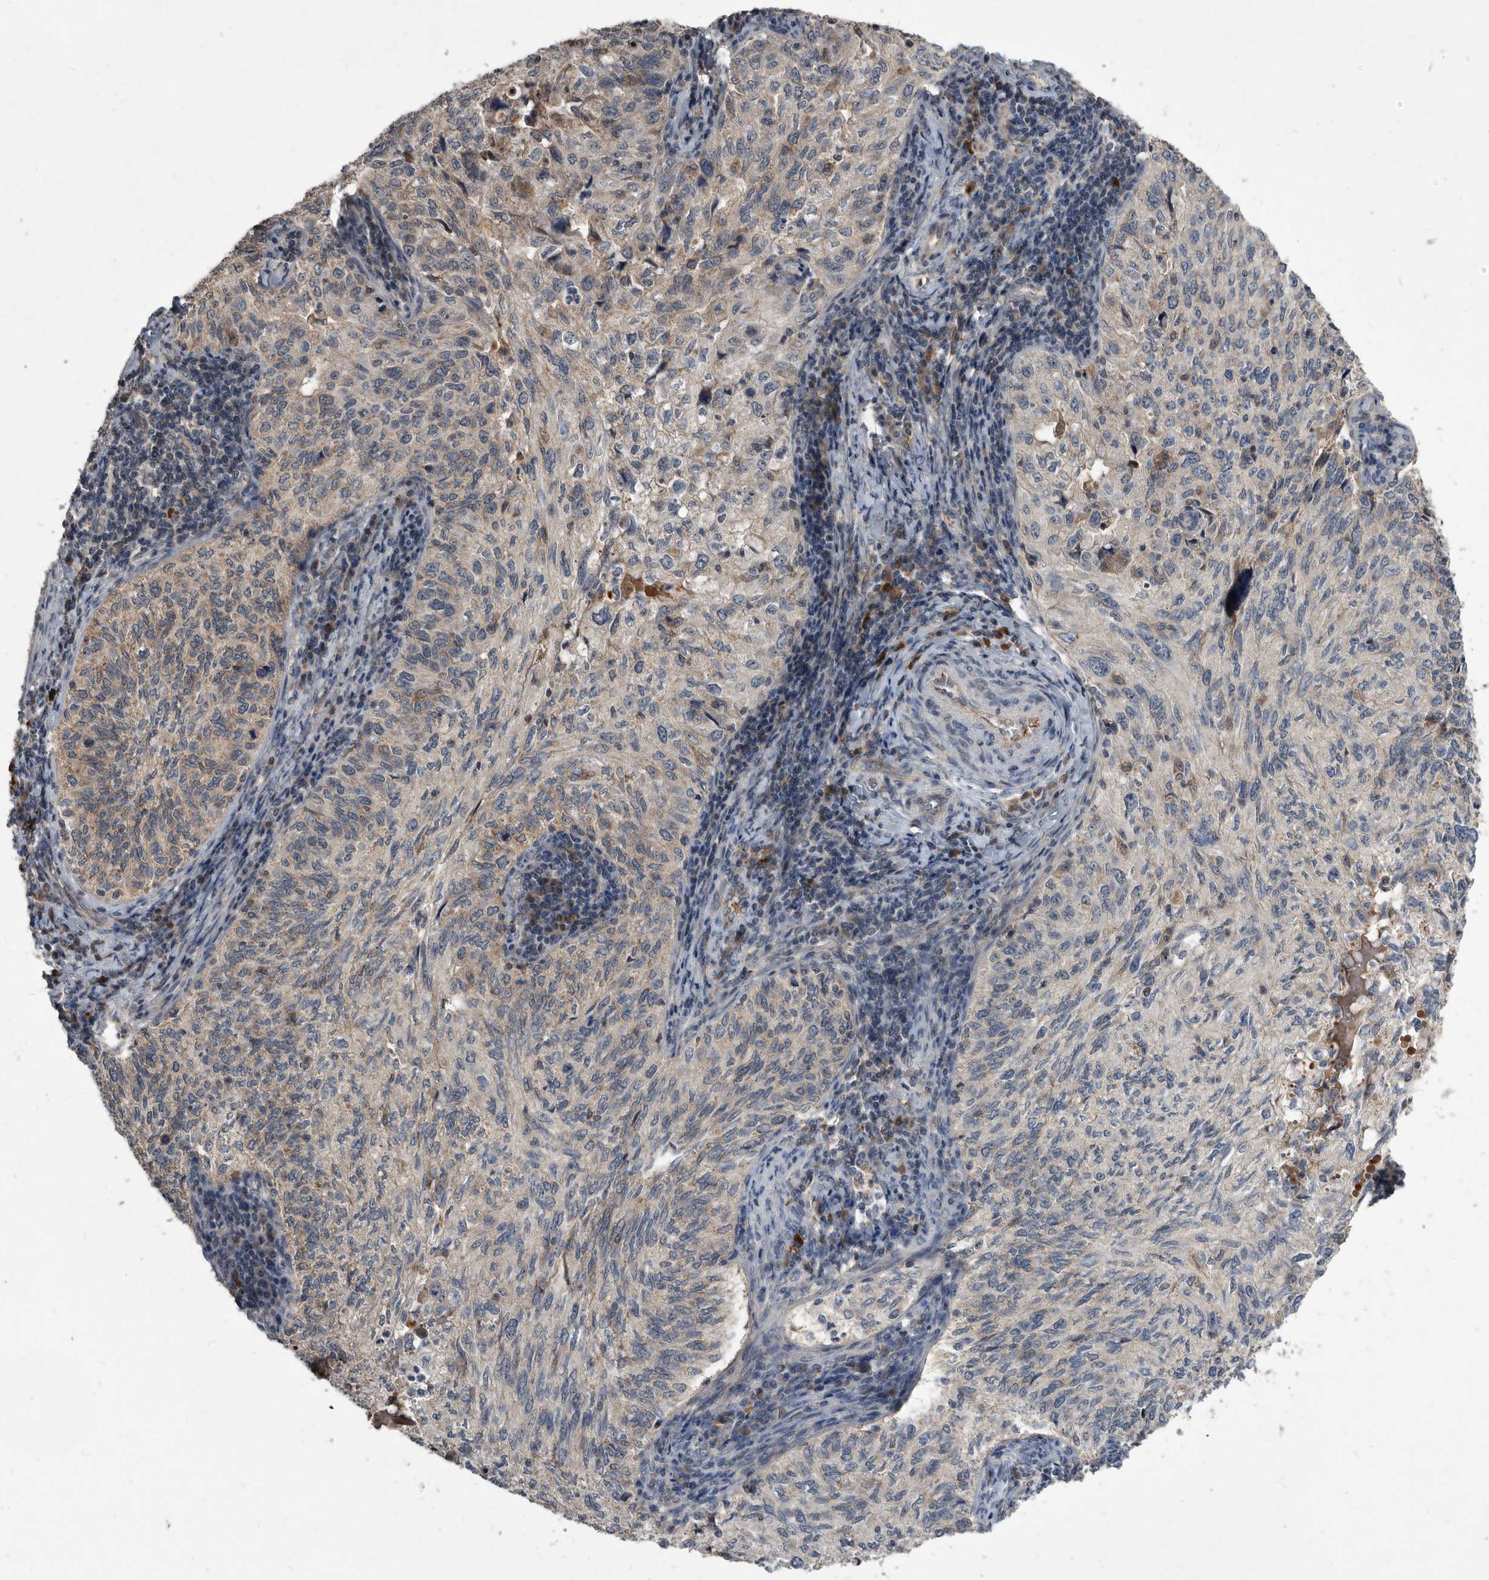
{"staining": {"intensity": "weak", "quantity": "25%-75%", "location": "cytoplasmic/membranous"}, "tissue": "cervical cancer", "cell_type": "Tumor cells", "image_type": "cancer", "snomed": [{"axis": "morphology", "description": "Squamous cell carcinoma, NOS"}, {"axis": "topography", "description": "Cervix"}], "caption": "Protein staining demonstrates weak cytoplasmic/membranous staining in about 25%-75% of tumor cells in squamous cell carcinoma (cervical).", "gene": "PI15", "patient": {"sex": "female", "age": 30}}